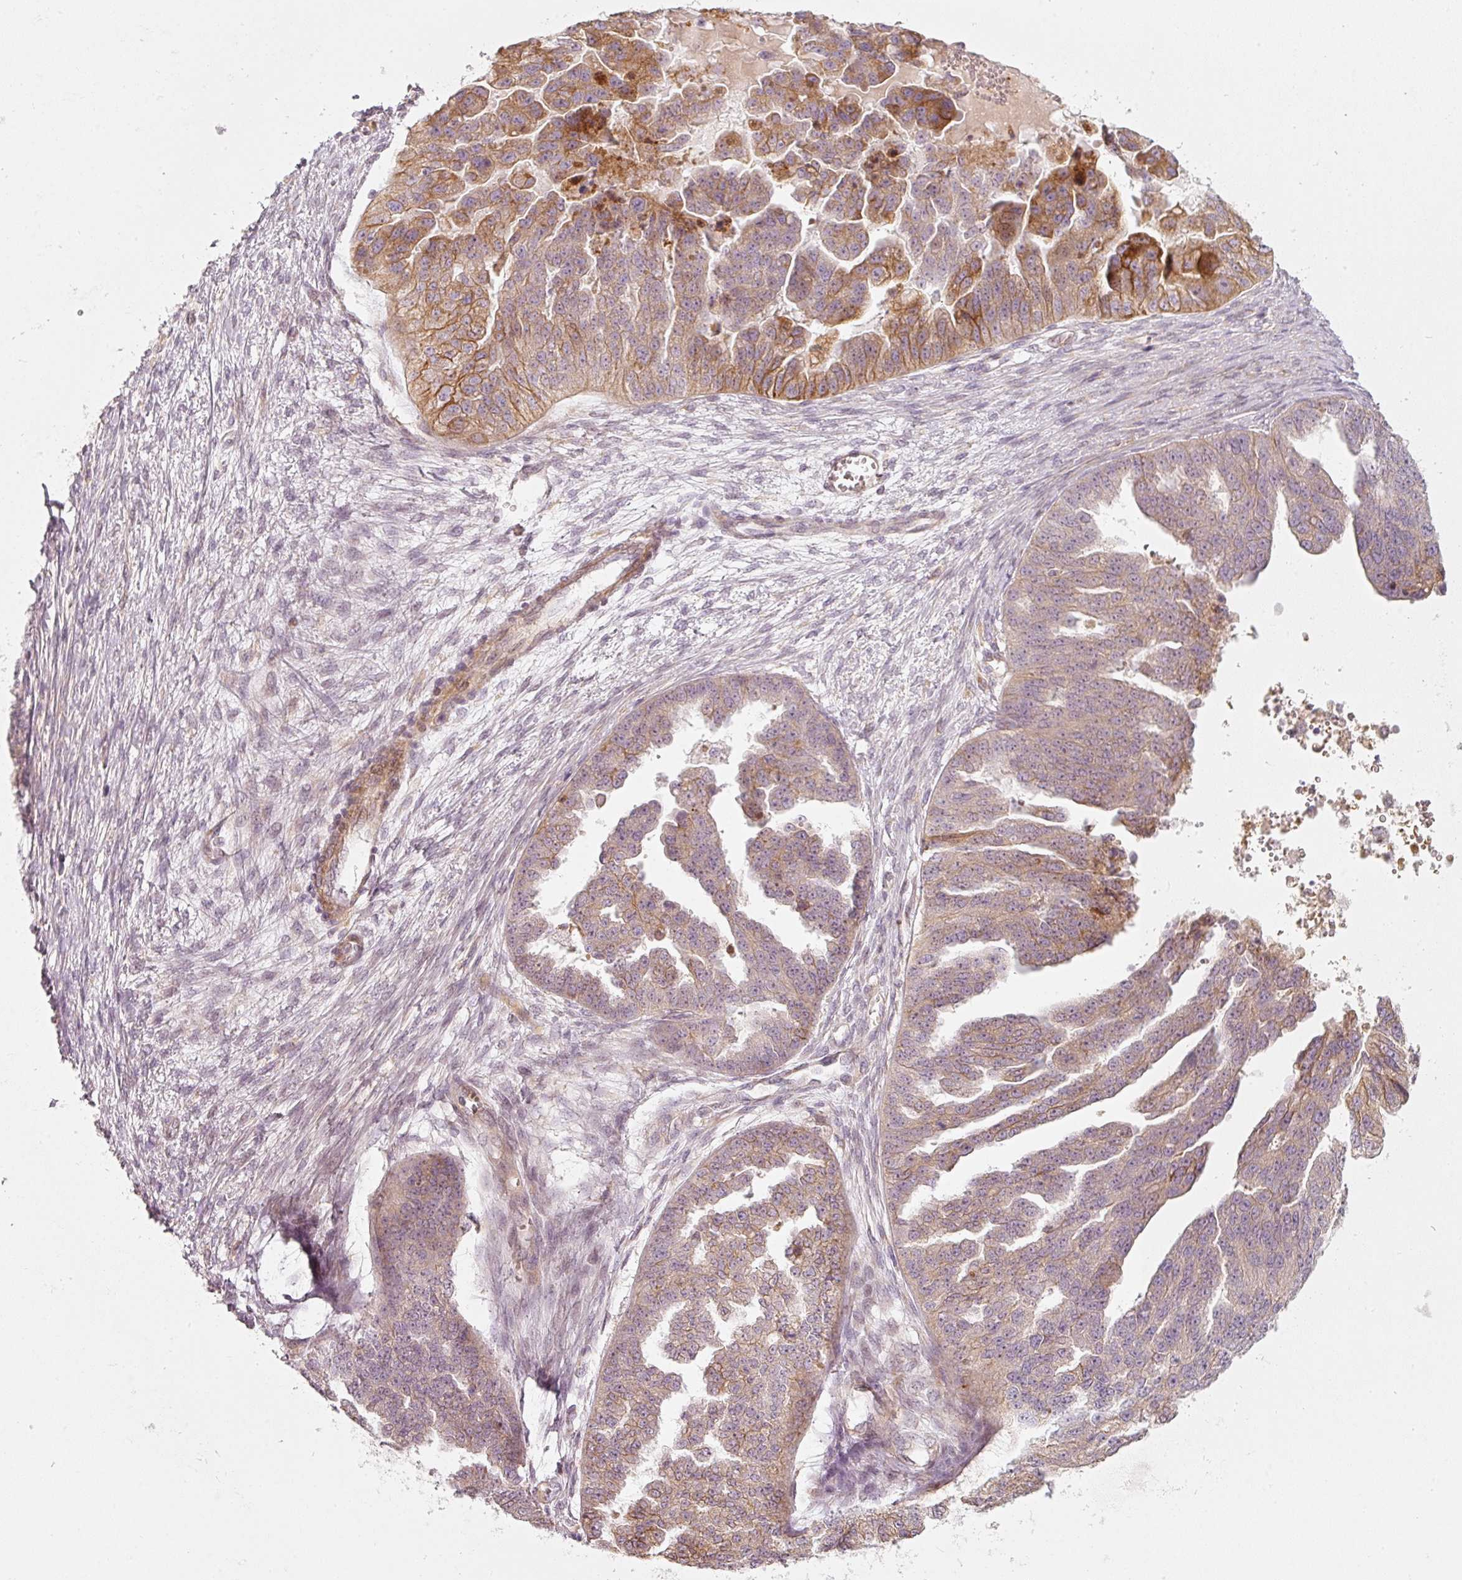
{"staining": {"intensity": "moderate", "quantity": "25%-75%", "location": "cytoplasmic/membranous"}, "tissue": "ovarian cancer", "cell_type": "Tumor cells", "image_type": "cancer", "snomed": [{"axis": "morphology", "description": "Cystadenocarcinoma, serous, NOS"}, {"axis": "topography", "description": "Ovary"}], "caption": "Tumor cells display medium levels of moderate cytoplasmic/membranous positivity in about 25%-75% of cells in ovarian serous cystadenocarcinoma.", "gene": "KCNQ1", "patient": {"sex": "female", "age": 58}}